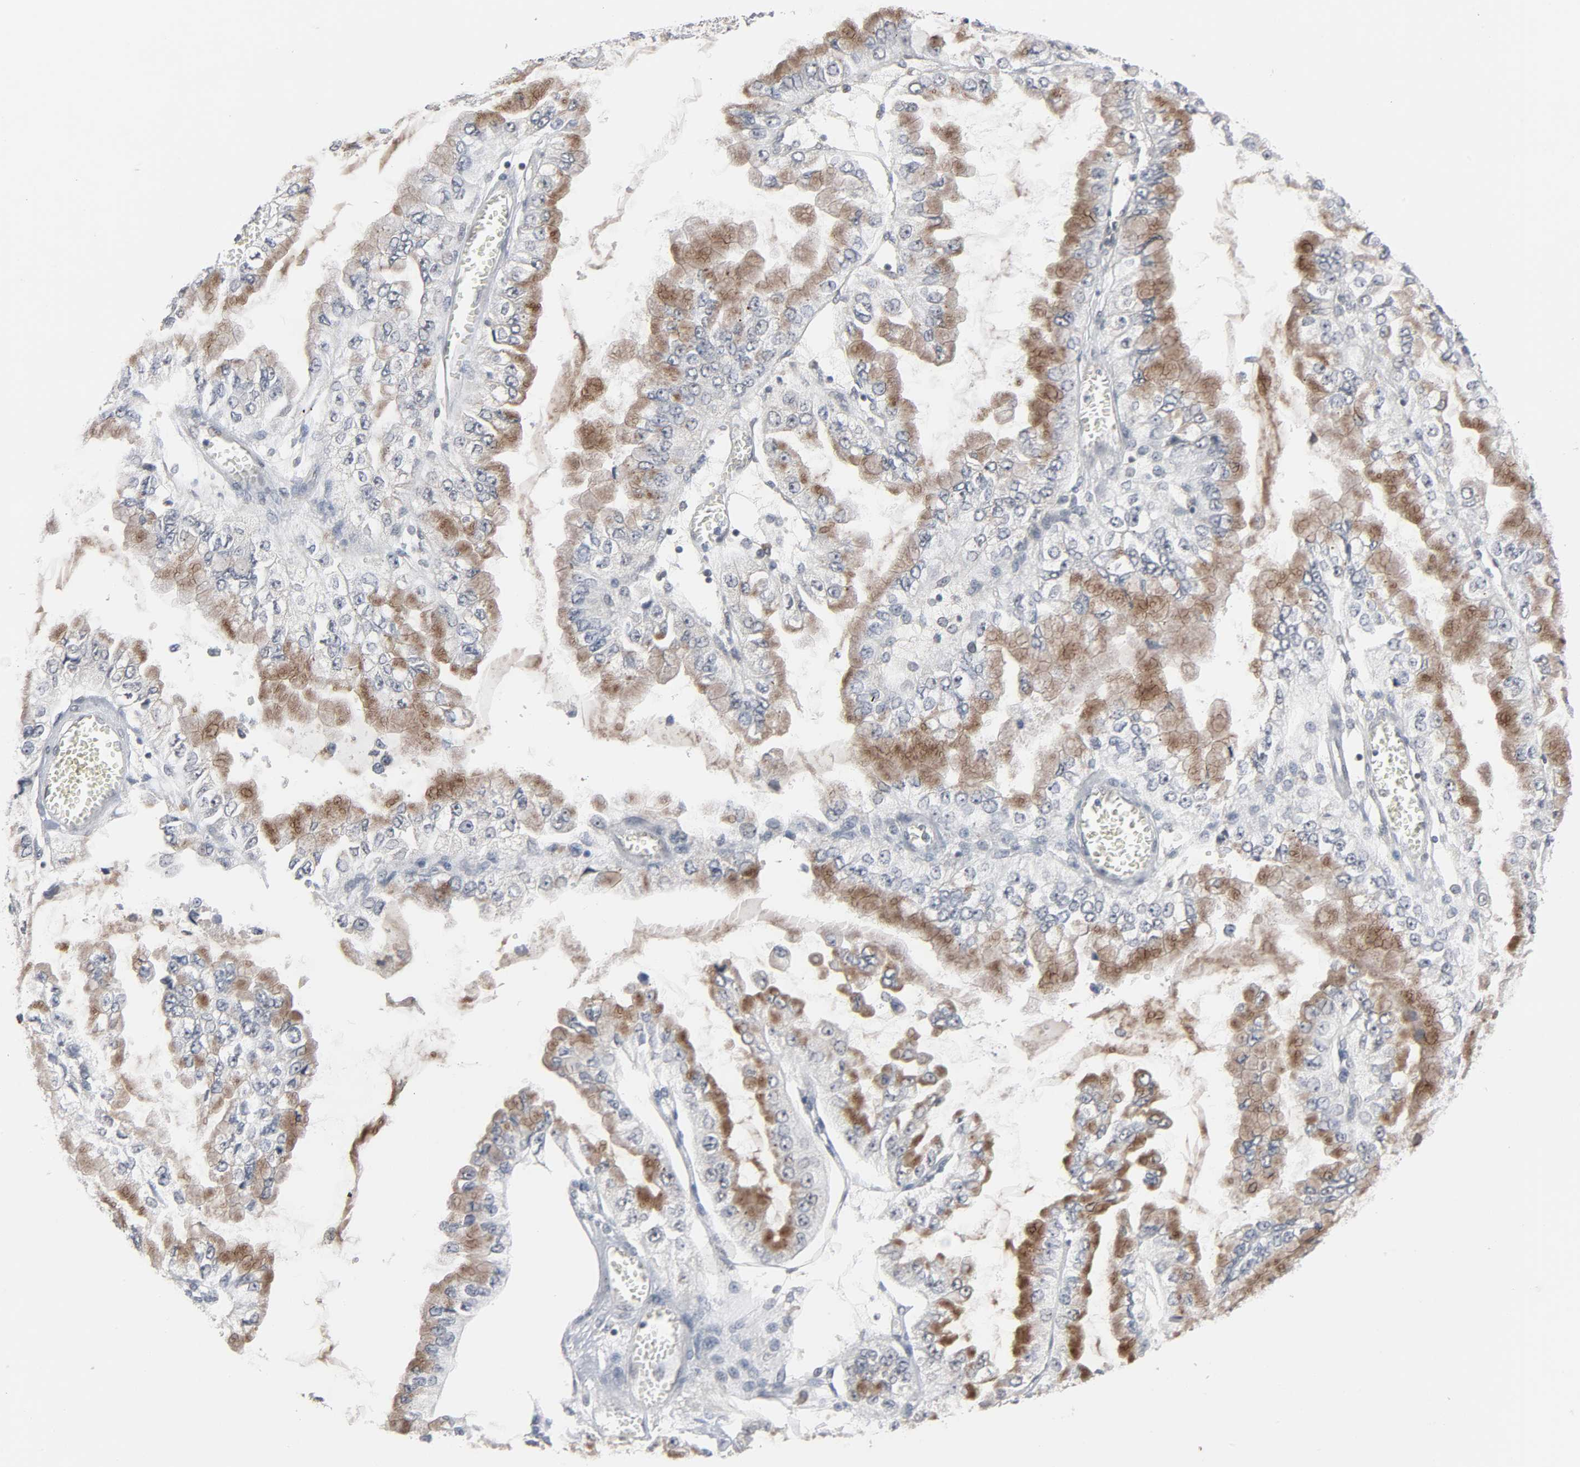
{"staining": {"intensity": "weak", "quantity": "25%-75%", "location": "cytoplasmic/membranous"}, "tissue": "liver cancer", "cell_type": "Tumor cells", "image_type": "cancer", "snomed": [{"axis": "morphology", "description": "Cholangiocarcinoma"}, {"axis": "topography", "description": "Liver"}], "caption": "Liver cancer (cholangiocarcinoma) was stained to show a protein in brown. There is low levels of weak cytoplasmic/membranous staining in about 25%-75% of tumor cells.", "gene": "MT3", "patient": {"sex": "female", "age": 79}}